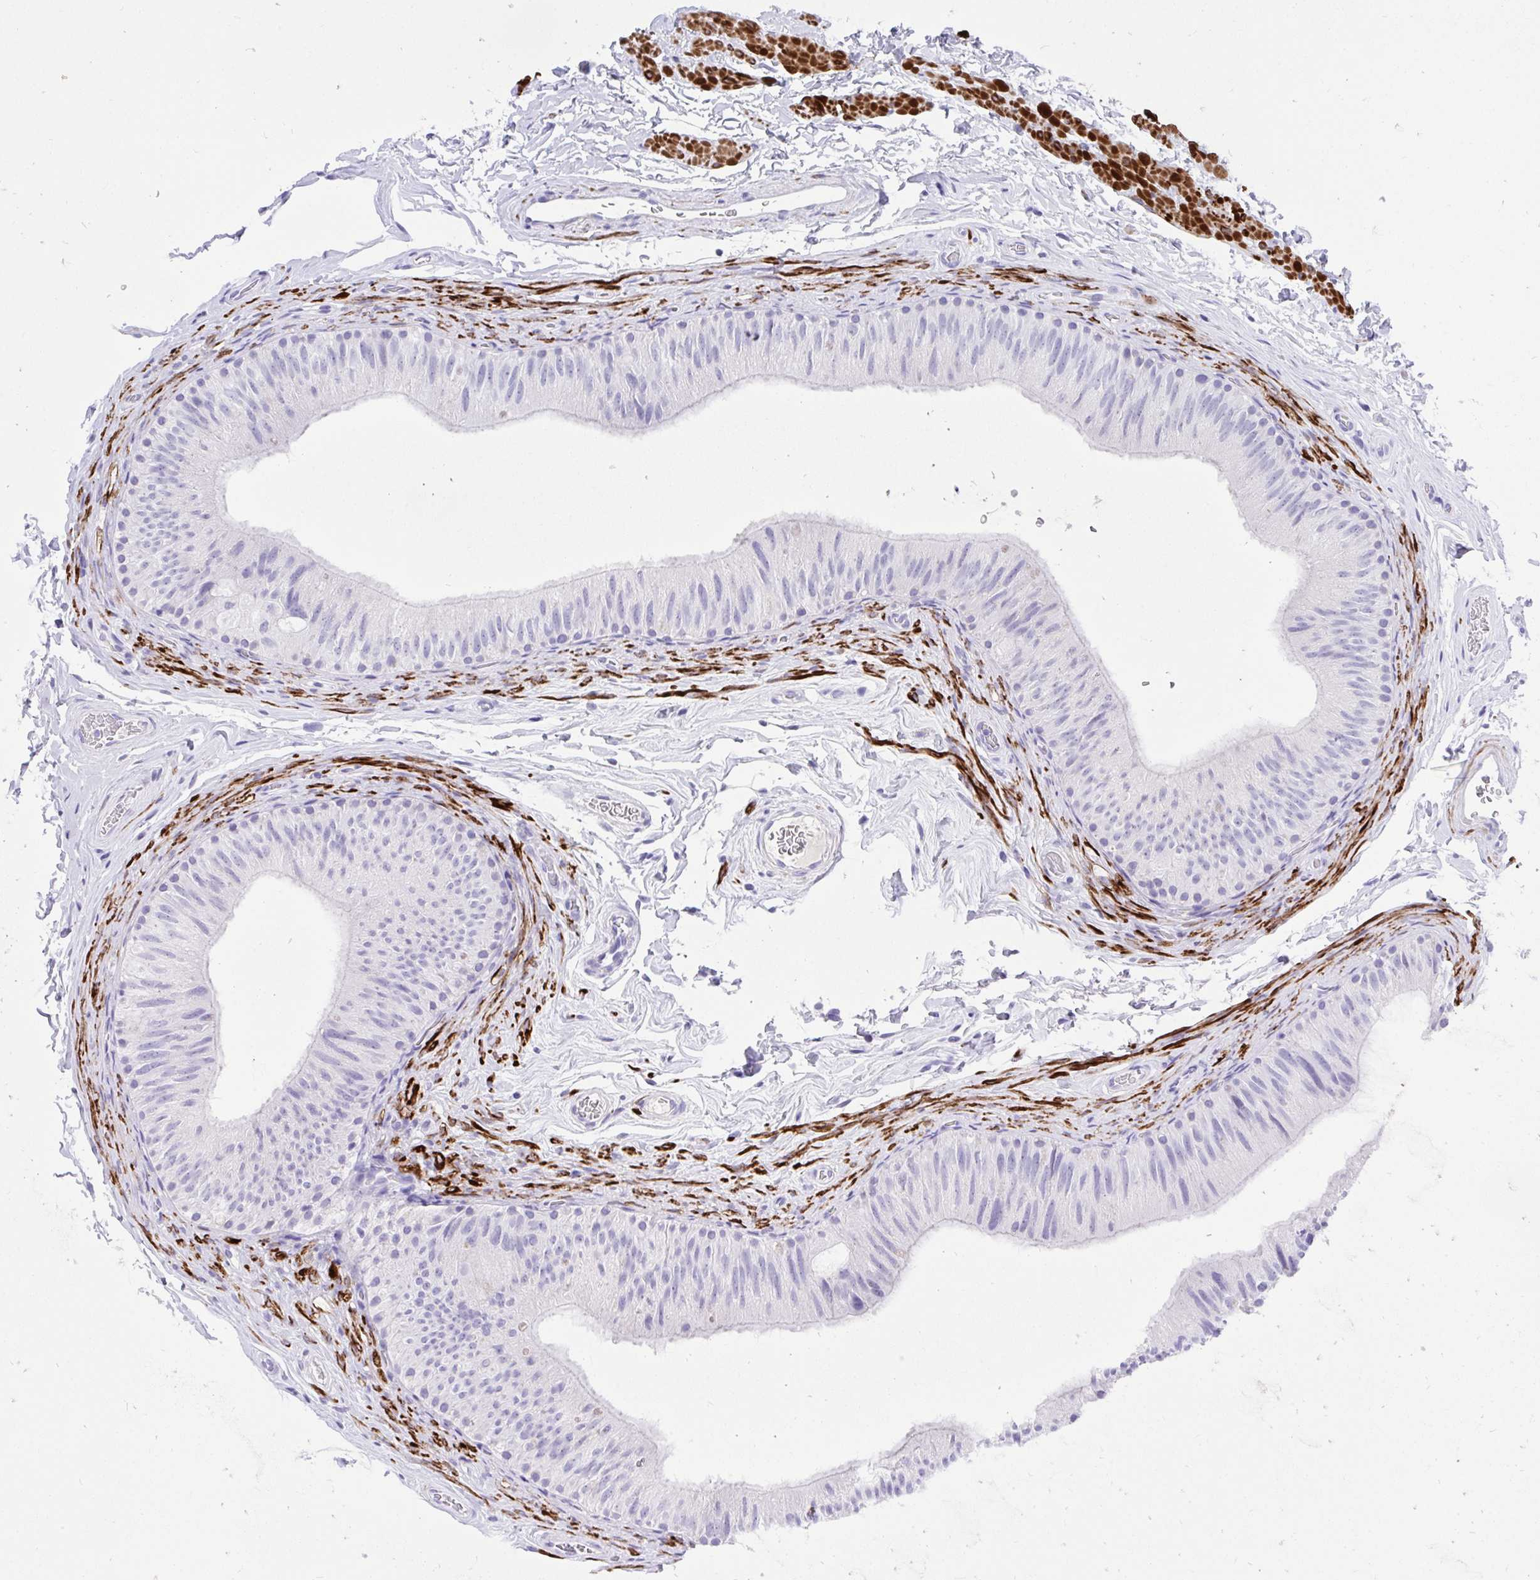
{"staining": {"intensity": "negative", "quantity": "none", "location": "none"}, "tissue": "epididymis", "cell_type": "Glandular cells", "image_type": "normal", "snomed": [{"axis": "morphology", "description": "Normal tissue, NOS"}, {"axis": "topography", "description": "Epididymis, spermatic cord, NOS"}, {"axis": "topography", "description": "Epididymis"}], "caption": "High power microscopy micrograph of an IHC photomicrograph of normal epididymis, revealing no significant expression in glandular cells. (DAB immunohistochemistry (IHC) with hematoxylin counter stain).", "gene": "KCNN4", "patient": {"sex": "male", "age": 31}}